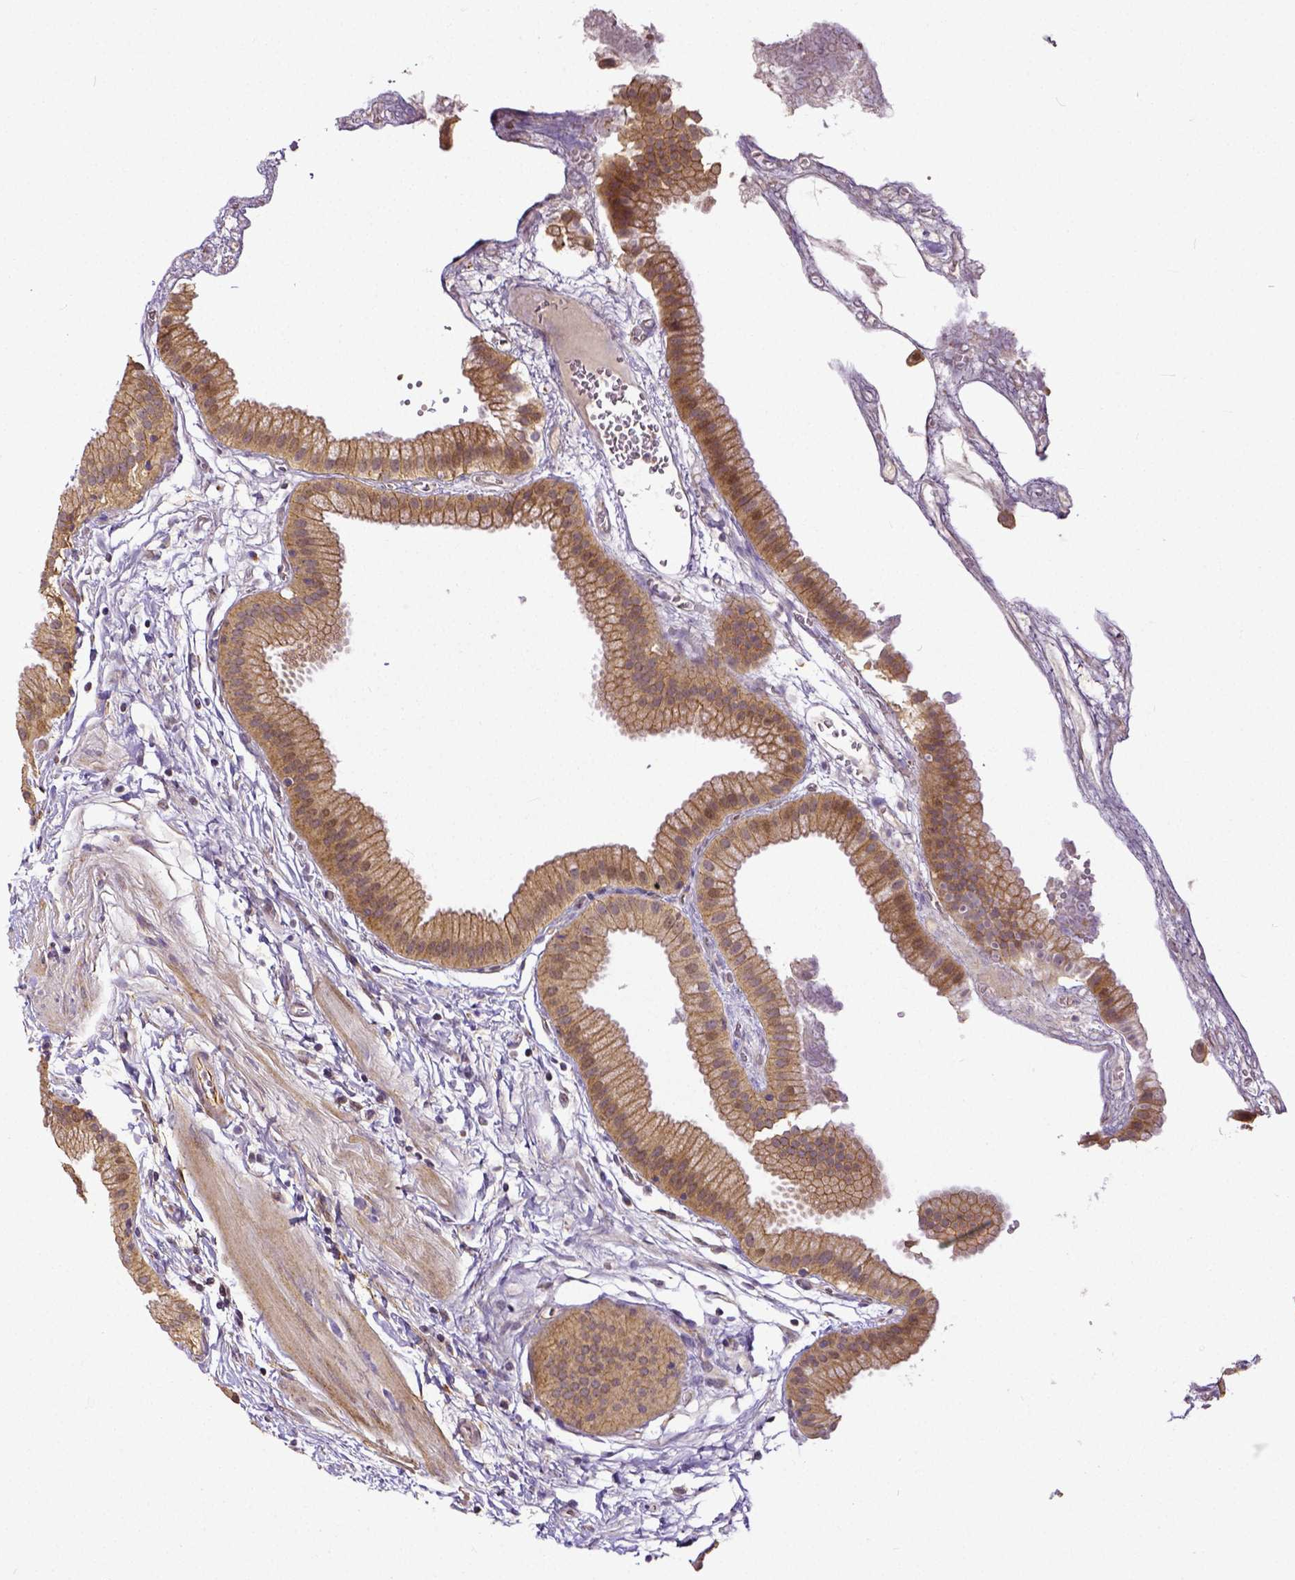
{"staining": {"intensity": "moderate", "quantity": ">75%", "location": "cytoplasmic/membranous"}, "tissue": "gallbladder", "cell_type": "Glandular cells", "image_type": "normal", "snomed": [{"axis": "morphology", "description": "Normal tissue, NOS"}, {"axis": "topography", "description": "Gallbladder"}], "caption": "Approximately >75% of glandular cells in unremarkable gallbladder display moderate cytoplasmic/membranous protein positivity as visualized by brown immunohistochemical staining.", "gene": "DICER1", "patient": {"sex": "female", "age": 63}}